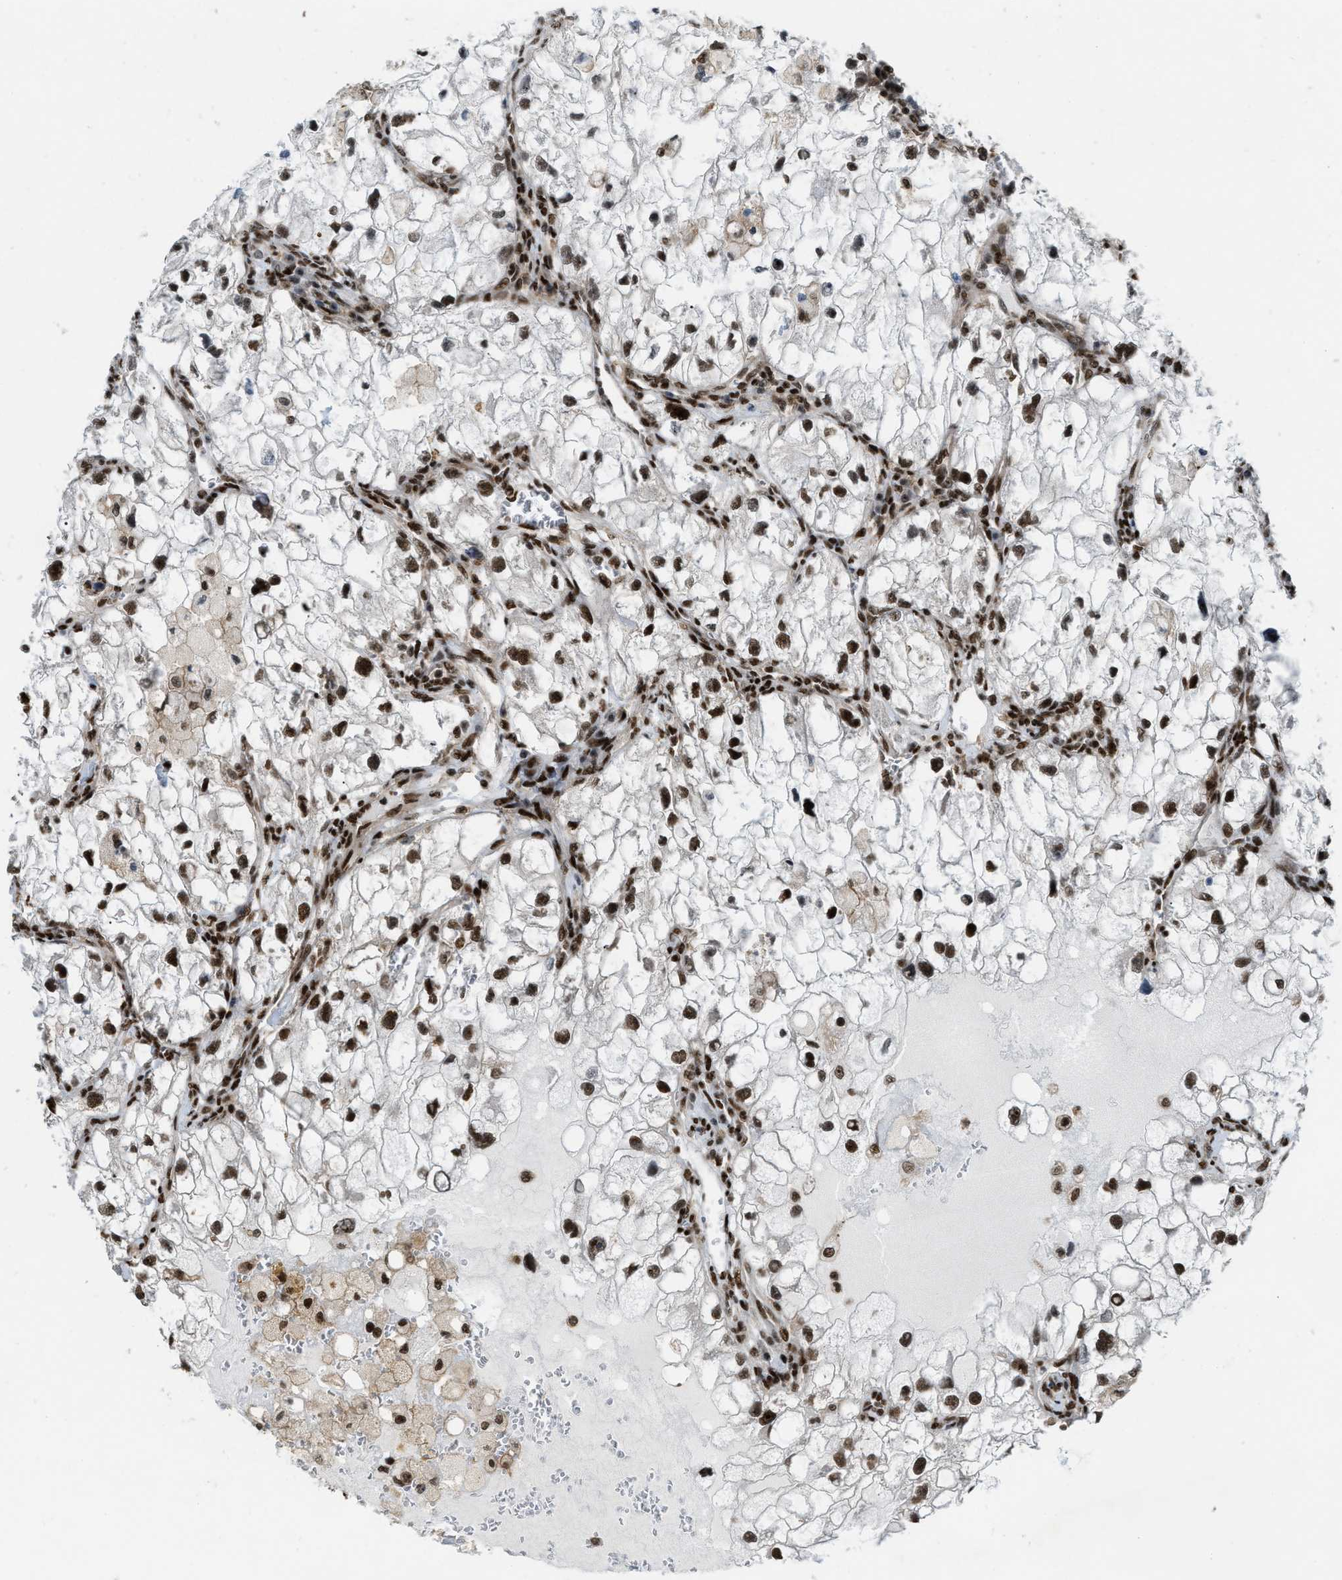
{"staining": {"intensity": "moderate", "quantity": ">75%", "location": "nuclear"}, "tissue": "renal cancer", "cell_type": "Tumor cells", "image_type": "cancer", "snomed": [{"axis": "morphology", "description": "Adenocarcinoma, NOS"}, {"axis": "topography", "description": "Kidney"}], "caption": "Adenocarcinoma (renal) tissue reveals moderate nuclear staining in approximately >75% of tumor cells, visualized by immunohistochemistry. (Stains: DAB (3,3'-diaminobenzidine) in brown, nuclei in blue, Microscopy: brightfield microscopy at high magnification).", "gene": "NUMA1", "patient": {"sex": "female", "age": 70}}